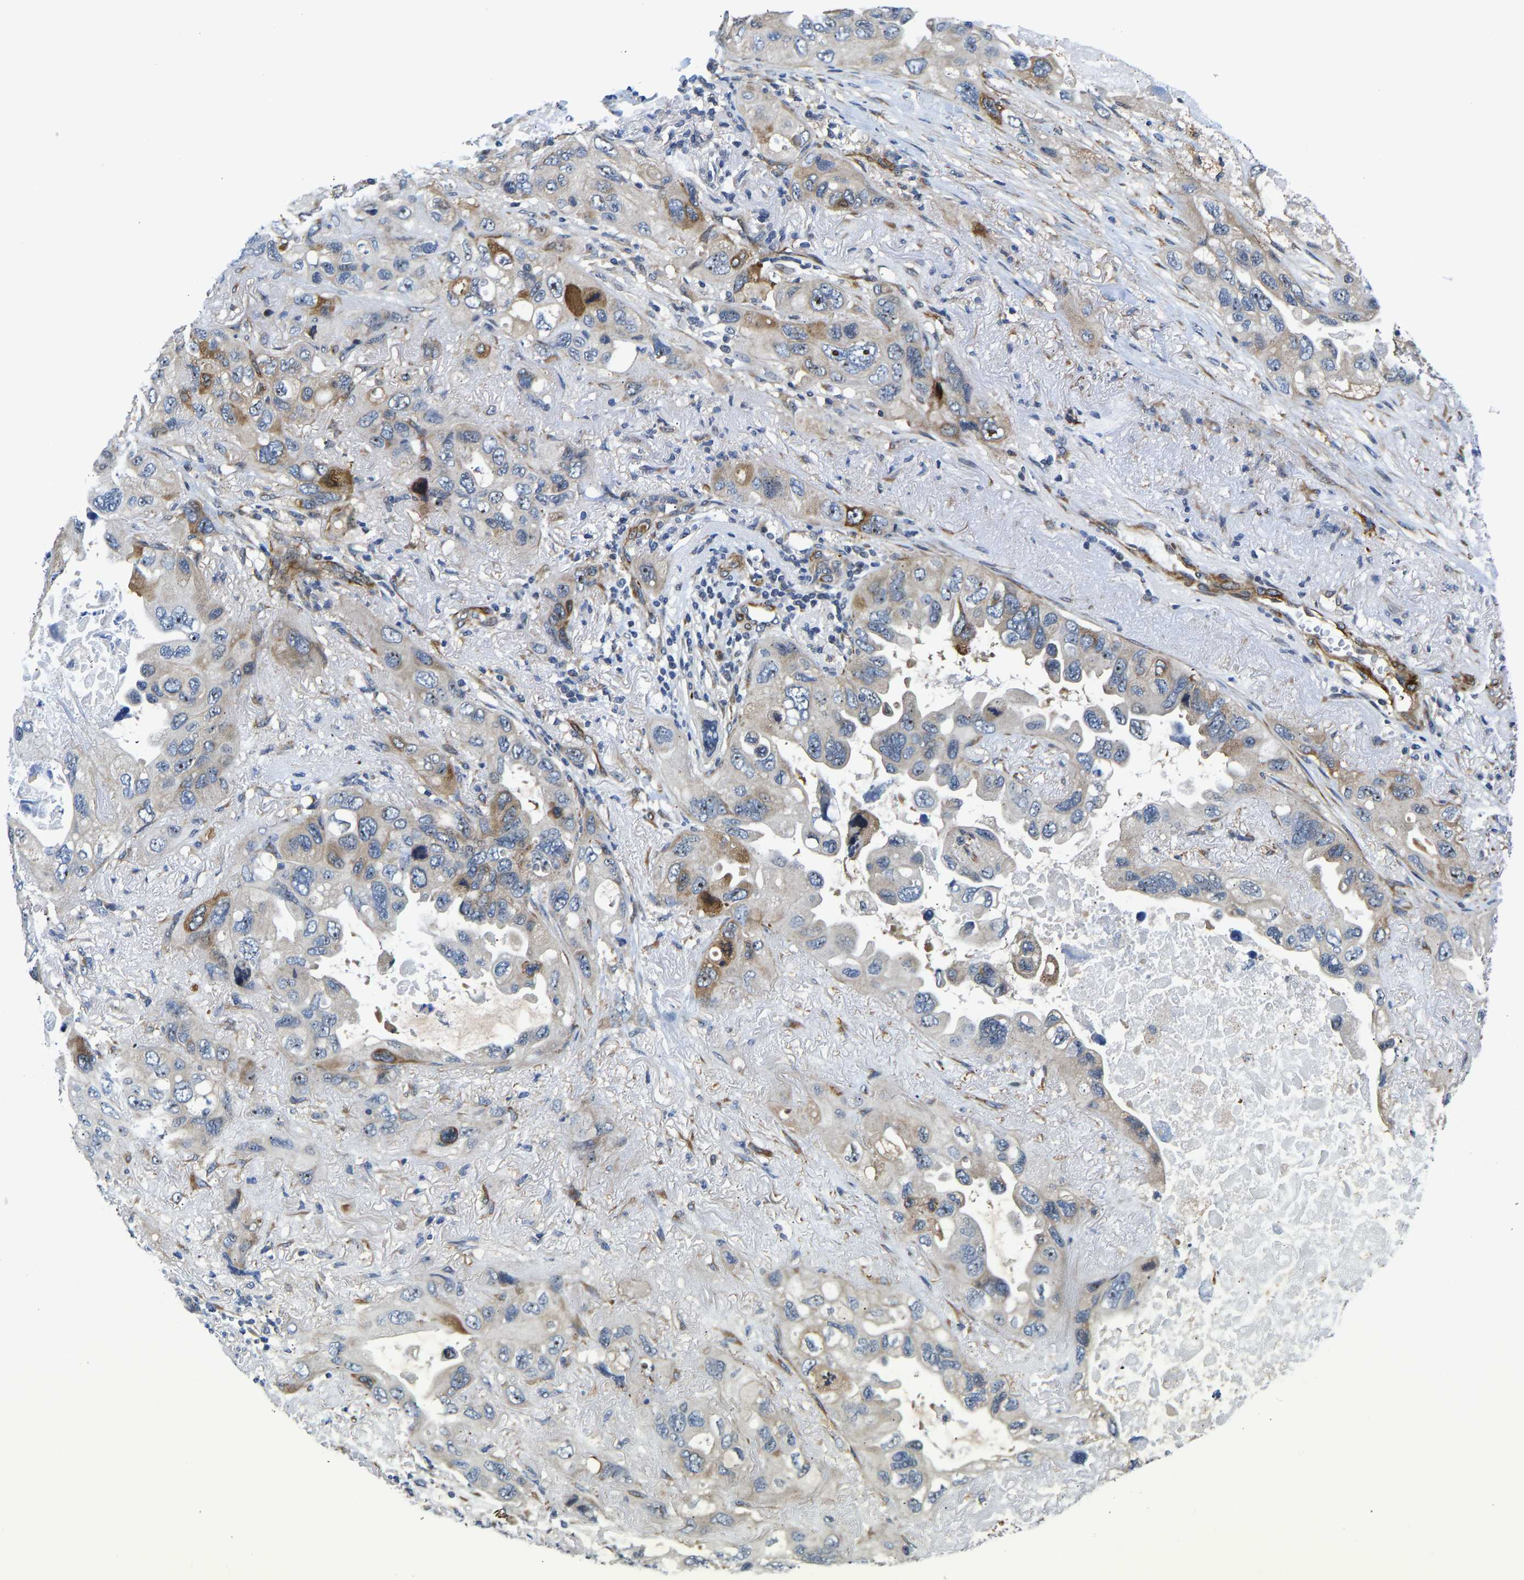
{"staining": {"intensity": "moderate", "quantity": "<25%", "location": "cytoplasmic/membranous"}, "tissue": "lung cancer", "cell_type": "Tumor cells", "image_type": "cancer", "snomed": [{"axis": "morphology", "description": "Squamous cell carcinoma, NOS"}, {"axis": "topography", "description": "Lung"}], "caption": "Tumor cells reveal low levels of moderate cytoplasmic/membranous expression in approximately <25% of cells in squamous cell carcinoma (lung).", "gene": "RESF1", "patient": {"sex": "female", "age": 73}}